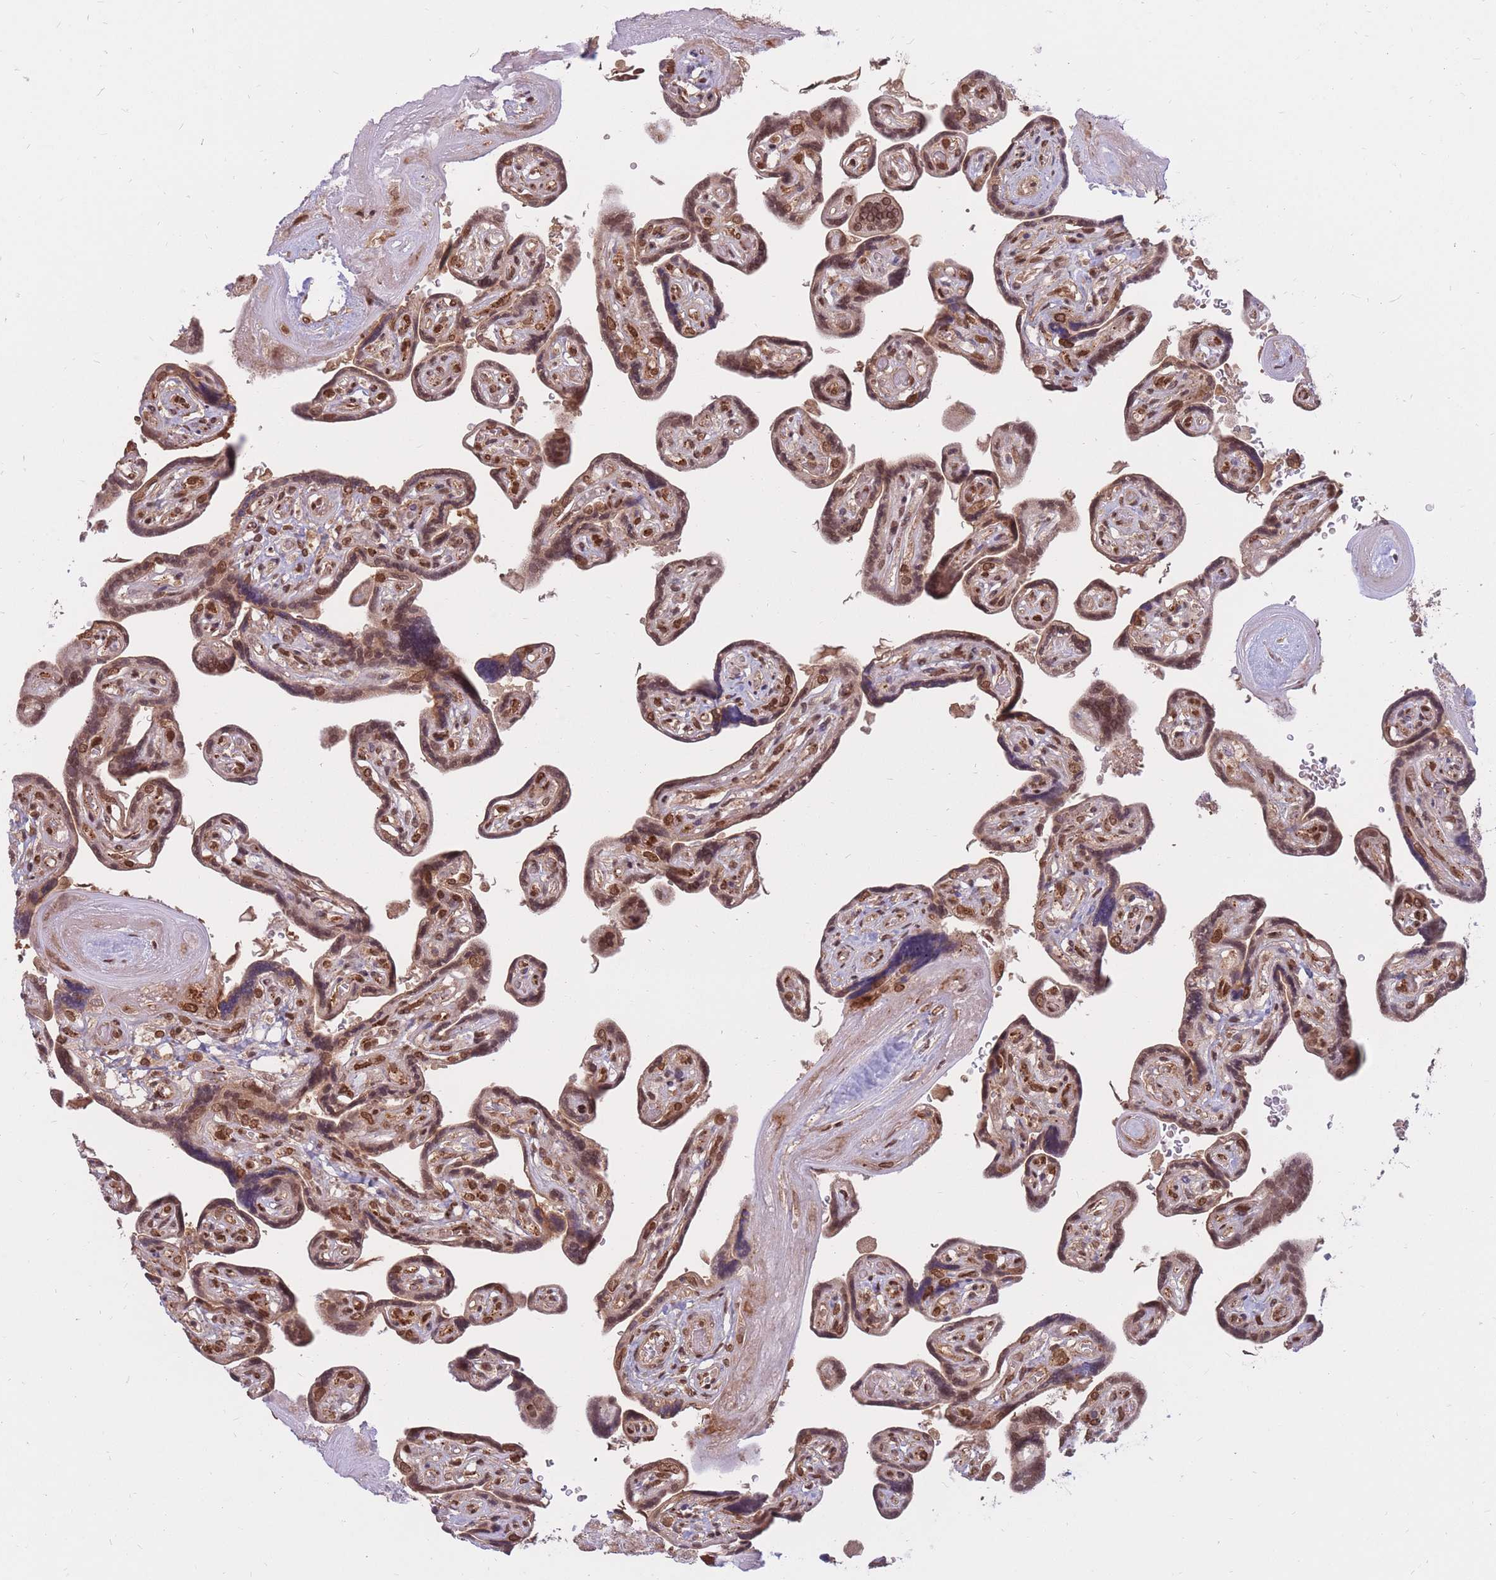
{"staining": {"intensity": "moderate", "quantity": ">75%", "location": "nuclear"}, "tissue": "placenta", "cell_type": "Decidual cells", "image_type": "normal", "snomed": [{"axis": "morphology", "description": "Normal tissue, NOS"}, {"axis": "topography", "description": "Placenta"}], "caption": "A high-resolution micrograph shows immunohistochemistry staining of unremarkable placenta, which exhibits moderate nuclear expression in about >75% of decidual cells.", "gene": "SRA1", "patient": {"sex": "female", "age": 32}}